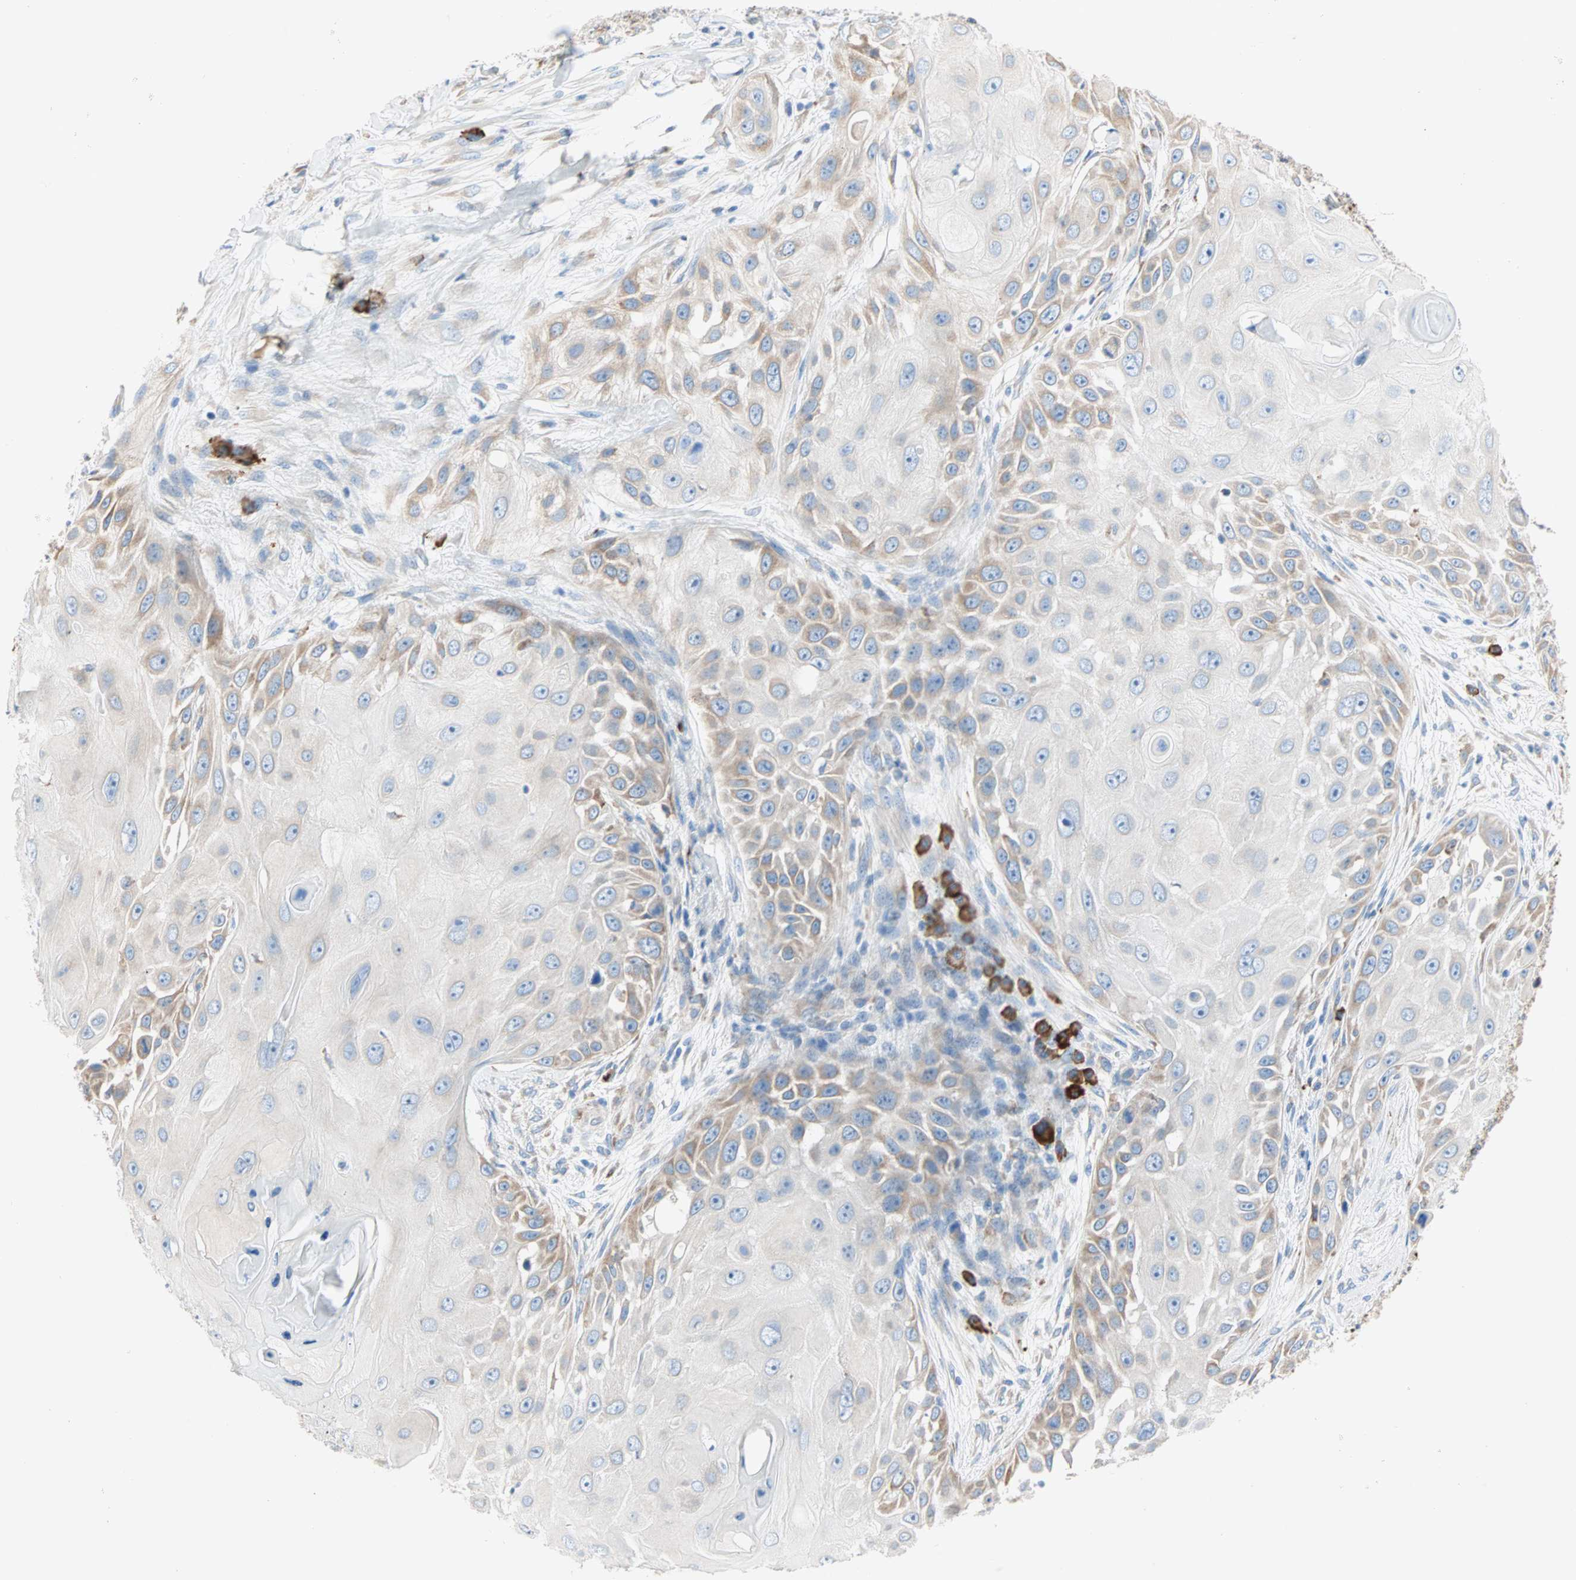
{"staining": {"intensity": "moderate", "quantity": "25%-75%", "location": "cytoplasmic/membranous"}, "tissue": "skin cancer", "cell_type": "Tumor cells", "image_type": "cancer", "snomed": [{"axis": "morphology", "description": "Squamous cell carcinoma, NOS"}, {"axis": "topography", "description": "Skin"}], "caption": "Human skin cancer (squamous cell carcinoma) stained for a protein (brown) reveals moderate cytoplasmic/membranous positive positivity in about 25%-75% of tumor cells.", "gene": "PLCXD1", "patient": {"sex": "female", "age": 44}}